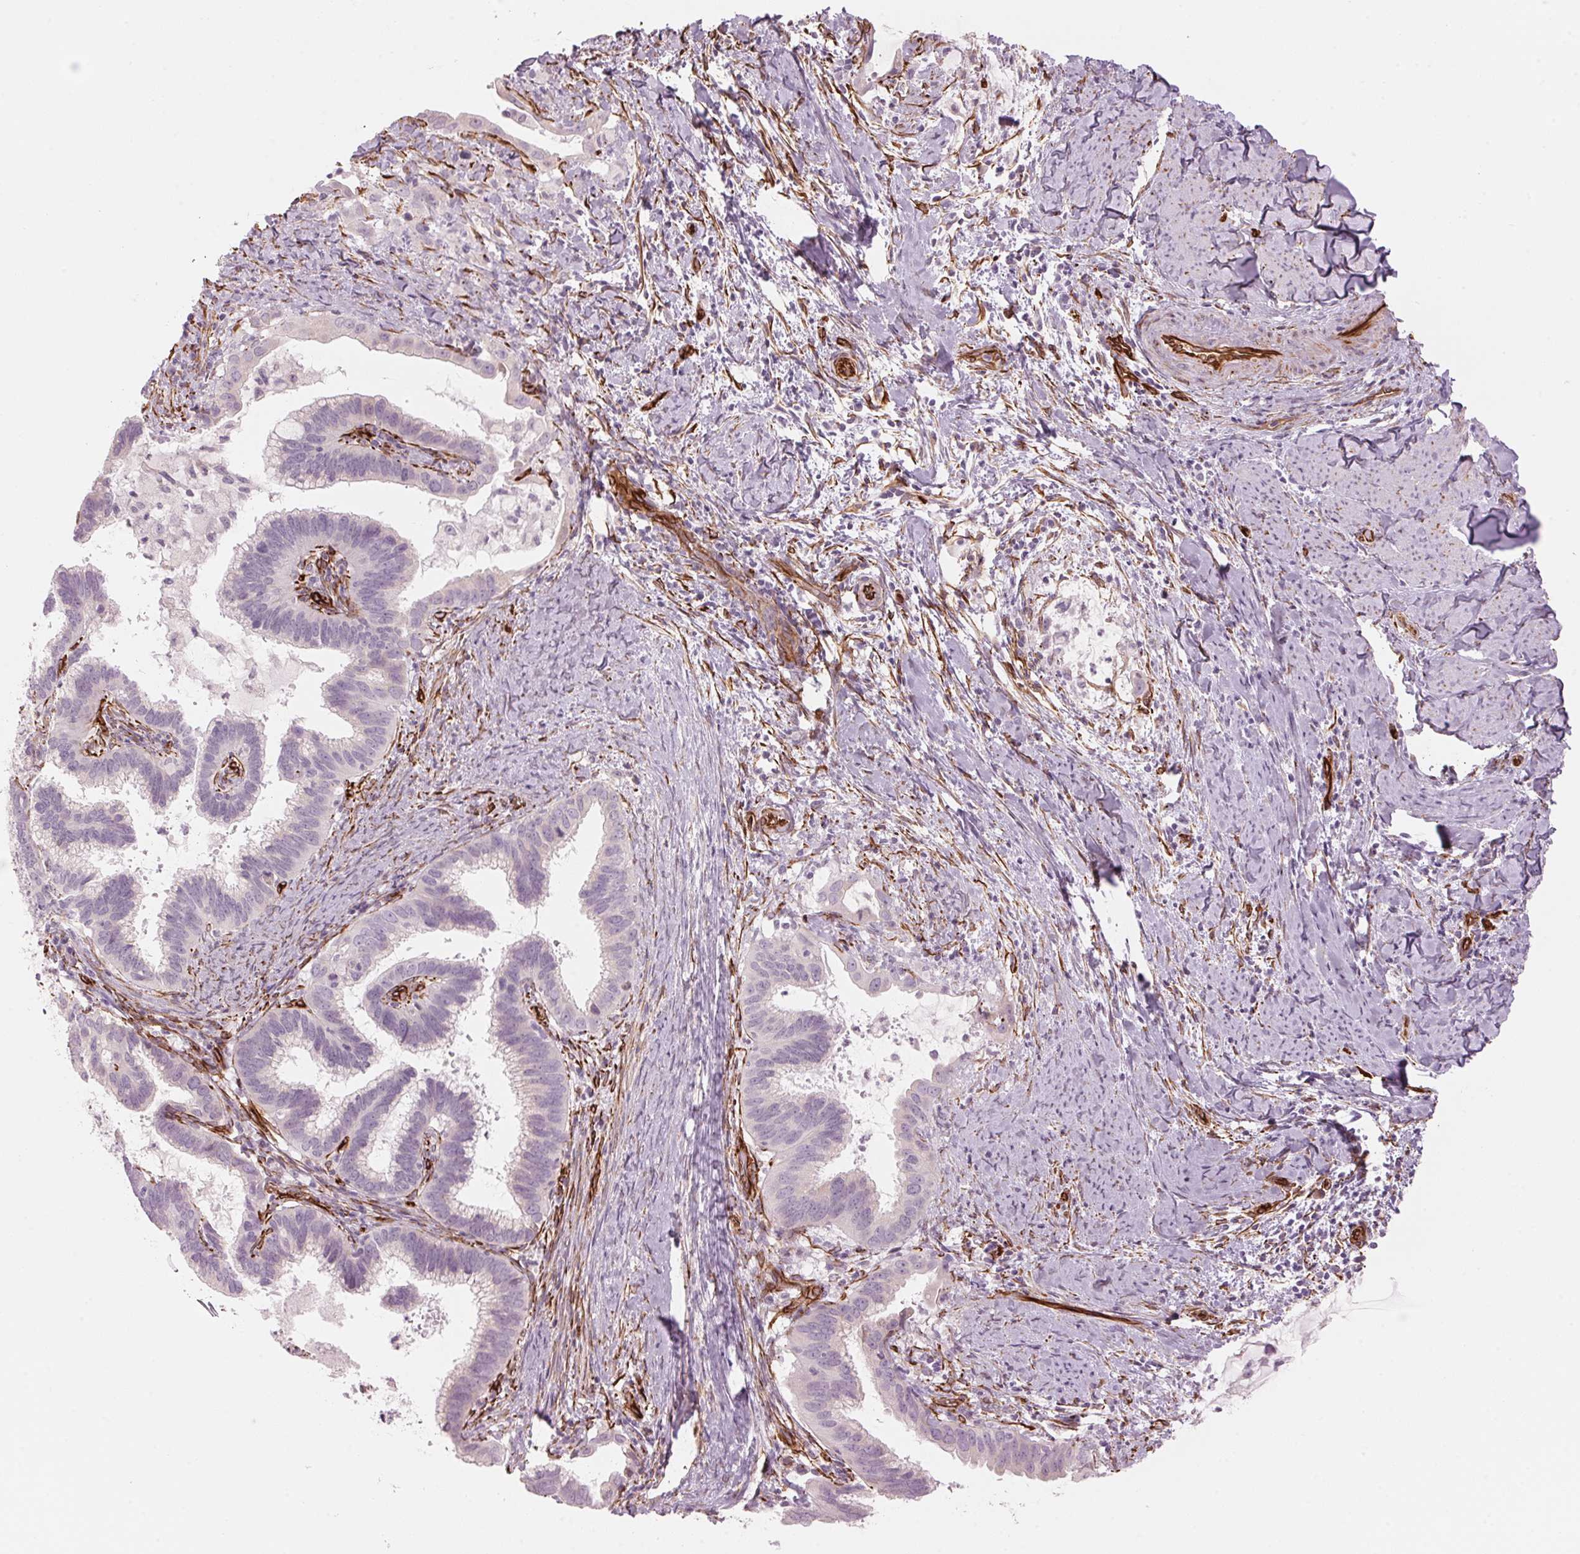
{"staining": {"intensity": "negative", "quantity": "none", "location": "none"}, "tissue": "cervical cancer", "cell_type": "Tumor cells", "image_type": "cancer", "snomed": [{"axis": "morphology", "description": "Adenocarcinoma, NOS"}, {"axis": "topography", "description": "Cervix"}], "caption": "This is an IHC micrograph of cervical cancer. There is no staining in tumor cells.", "gene": "CLPS", "patient": {"sex": "female", "age": 61}}